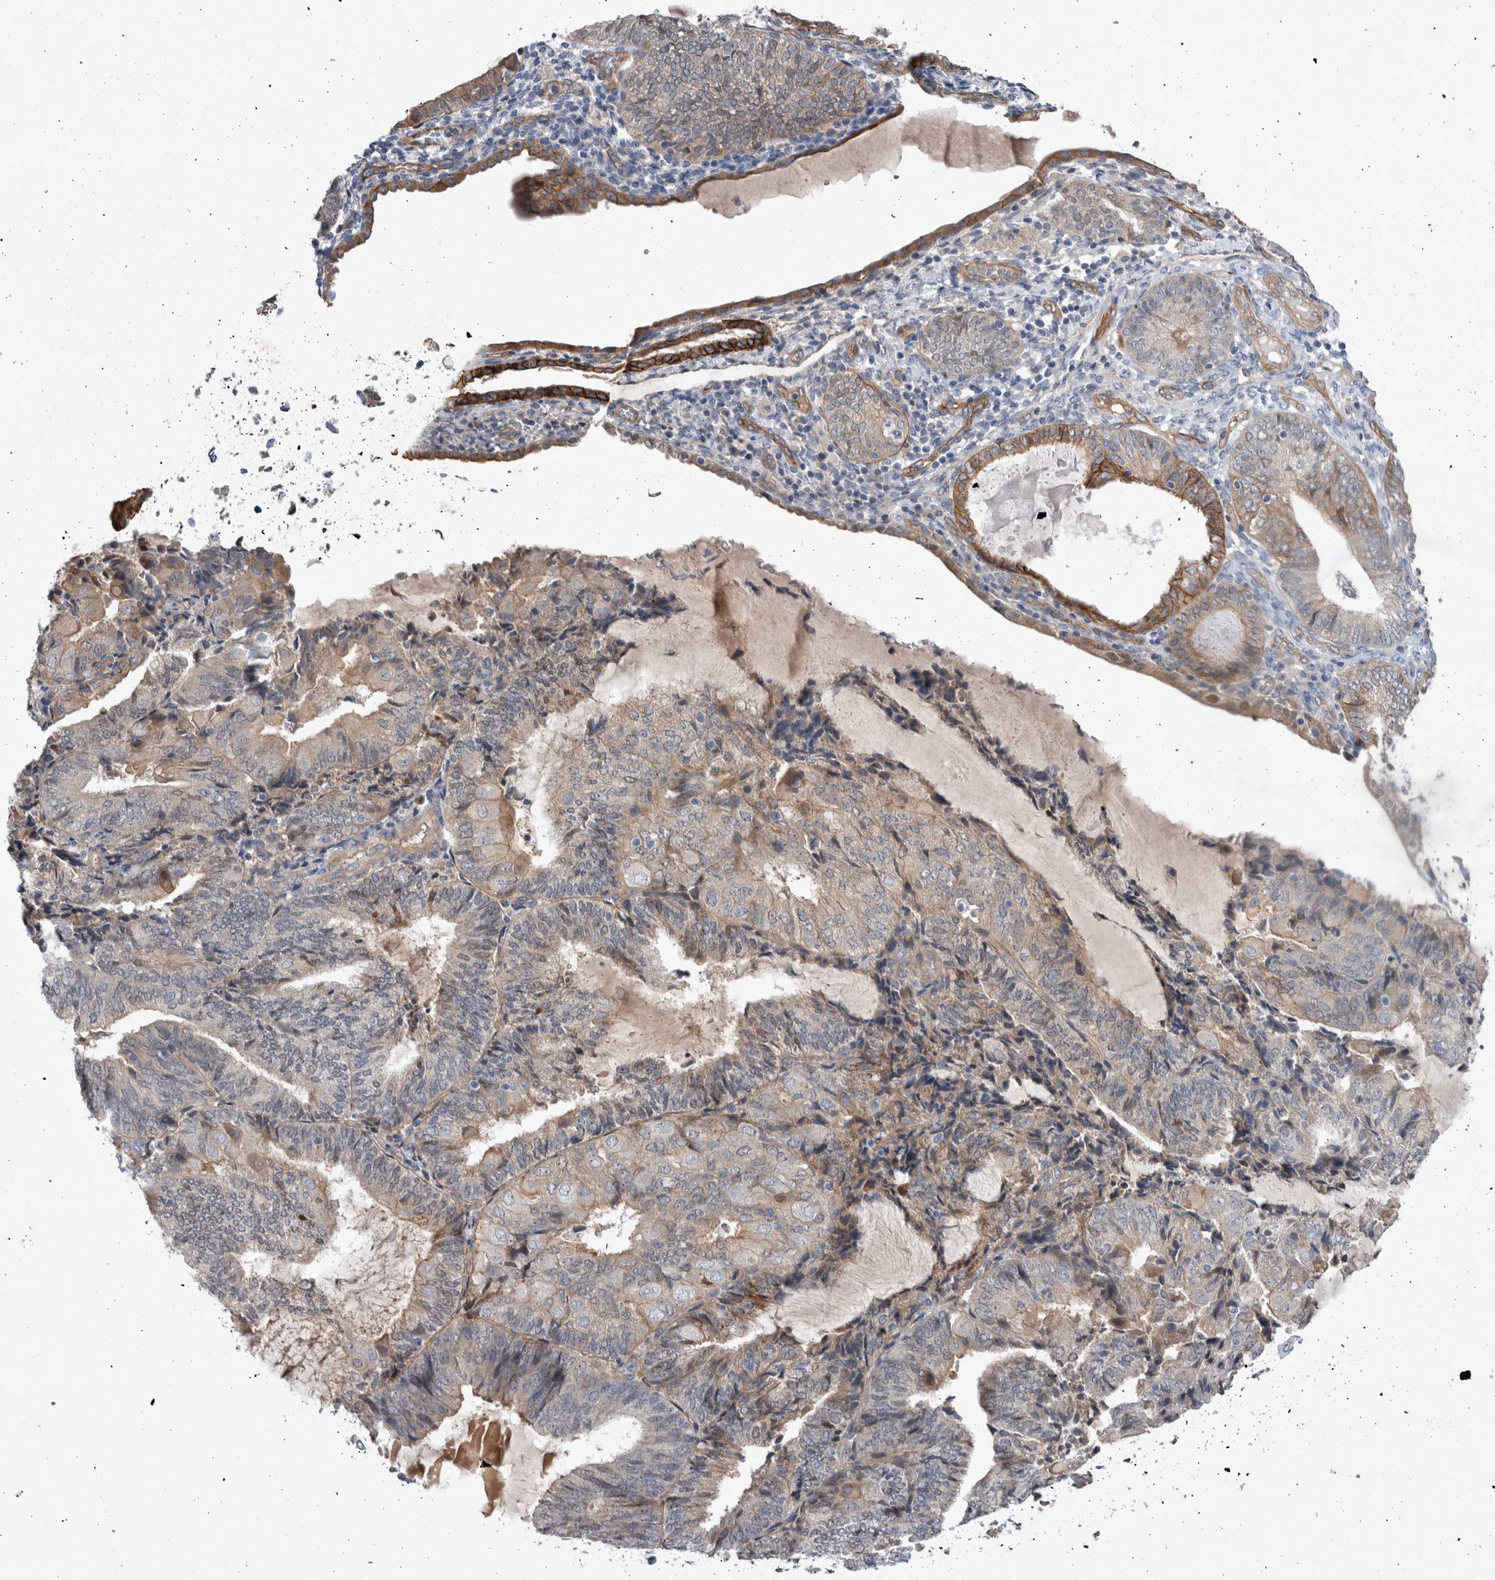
{"staining": {"intensity": "moderate", "quantity": "<25%", "location": "cytoplasmic/membranous"}, "tissue": "endometrial cancer", "cell_type": "Tumor cells", "image_type": "cancer", "snomed": [{"axis": "morphology", "description": "Adenocarcinoma, NOS"}, {"axis": "topography", "description": "Endometrium"}], "caption": "Immunohistochemistry (IHC) of human adenocarcinoma (endometrial) shows low levels of moderate cytoplasmic/membranous positivity in about <25% of tumor cells.", "gene": "BCAM", "patient": {"sex": "female", "age": 81}}